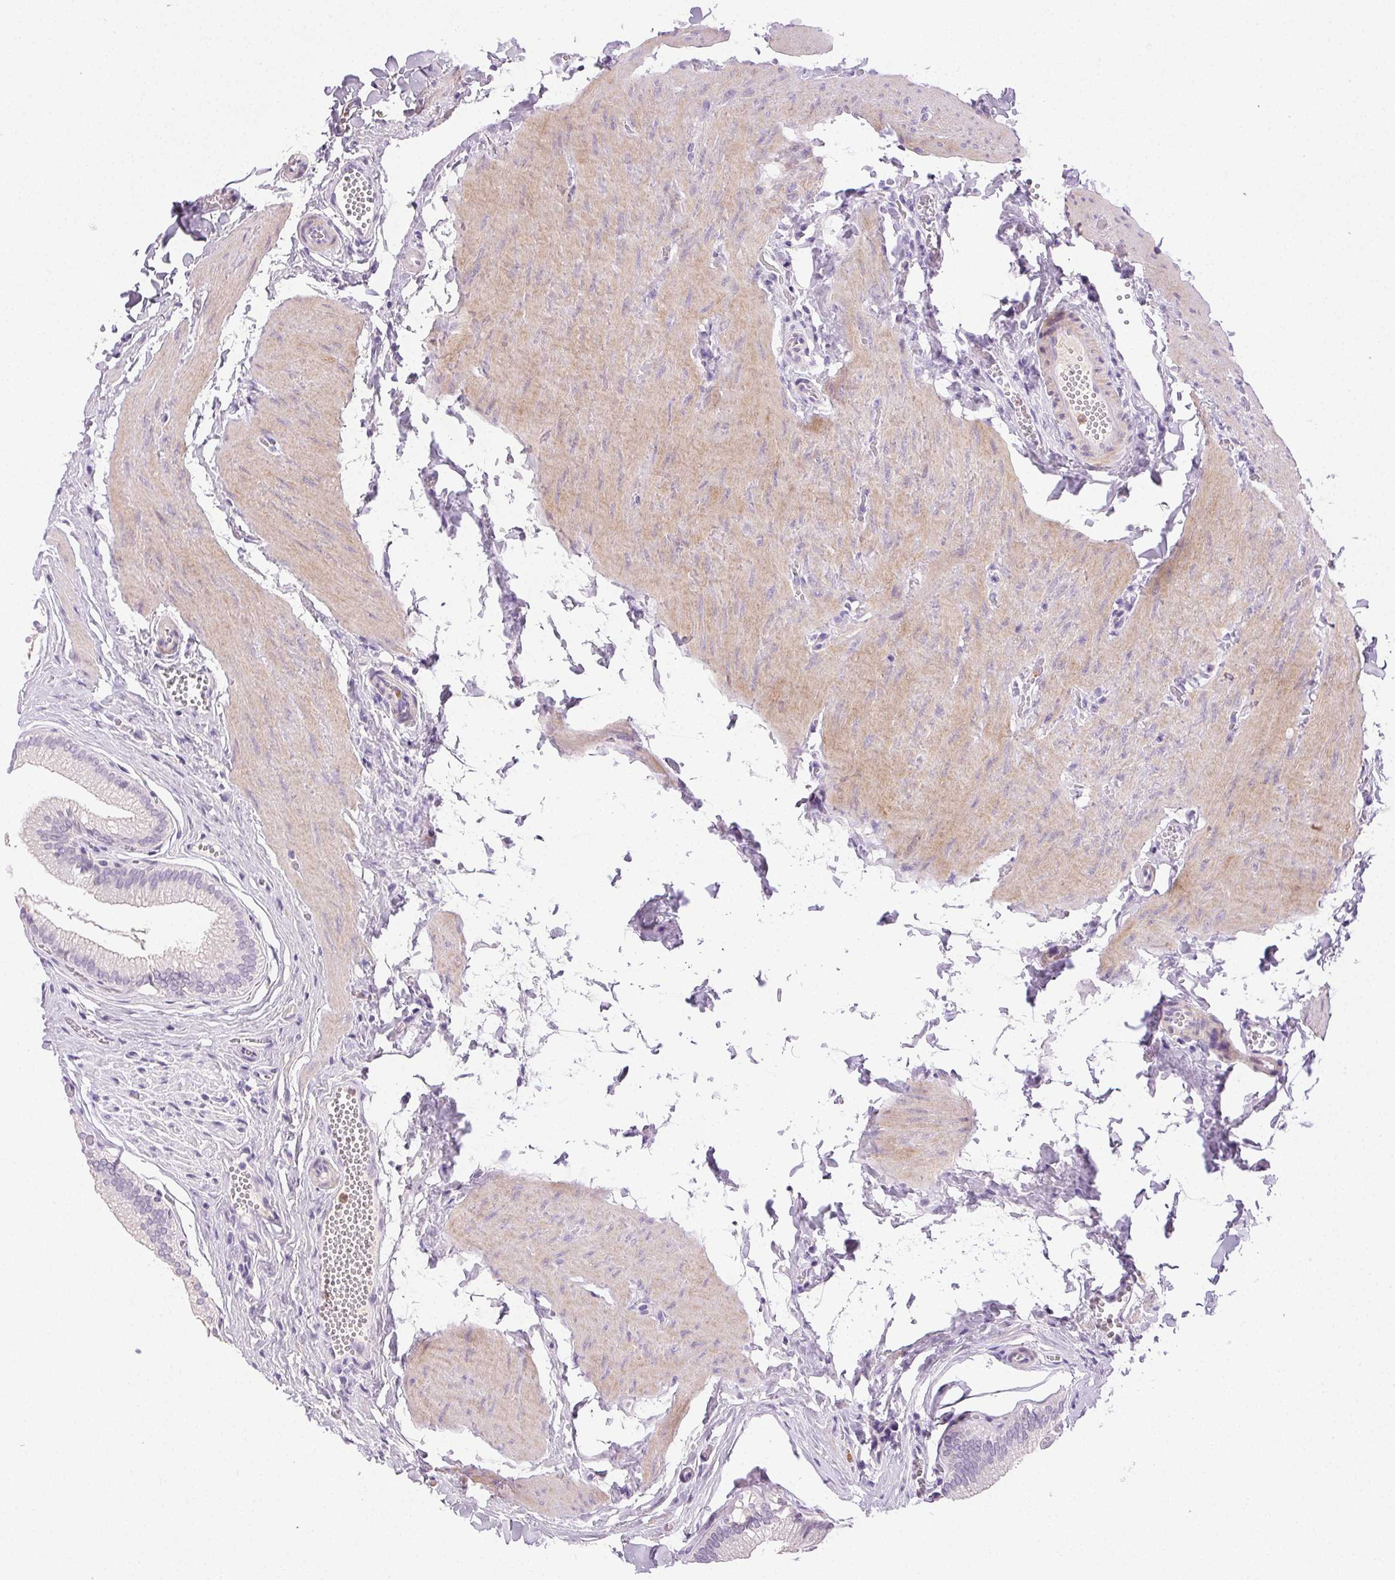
{"staining": {"intensity": "negative", "quantity": "none", "location": "none"}, "tissue": "gallbladder", "cell_type": "Glandular cells", "image_type": "normal", "snomed": [{"axis": "morphology", "description": "Normal tissue, NOS"}, {"axis": "topography", "description": "Gallbladder"}, {"axis": "topography", "description": "Peripheral nerve tissue"}], "caption": "The image displays no staining of glandular cells in unremarkable gallbladder.", "gene": "EMX2", "patient": {"sex": "male", "age": 17}}